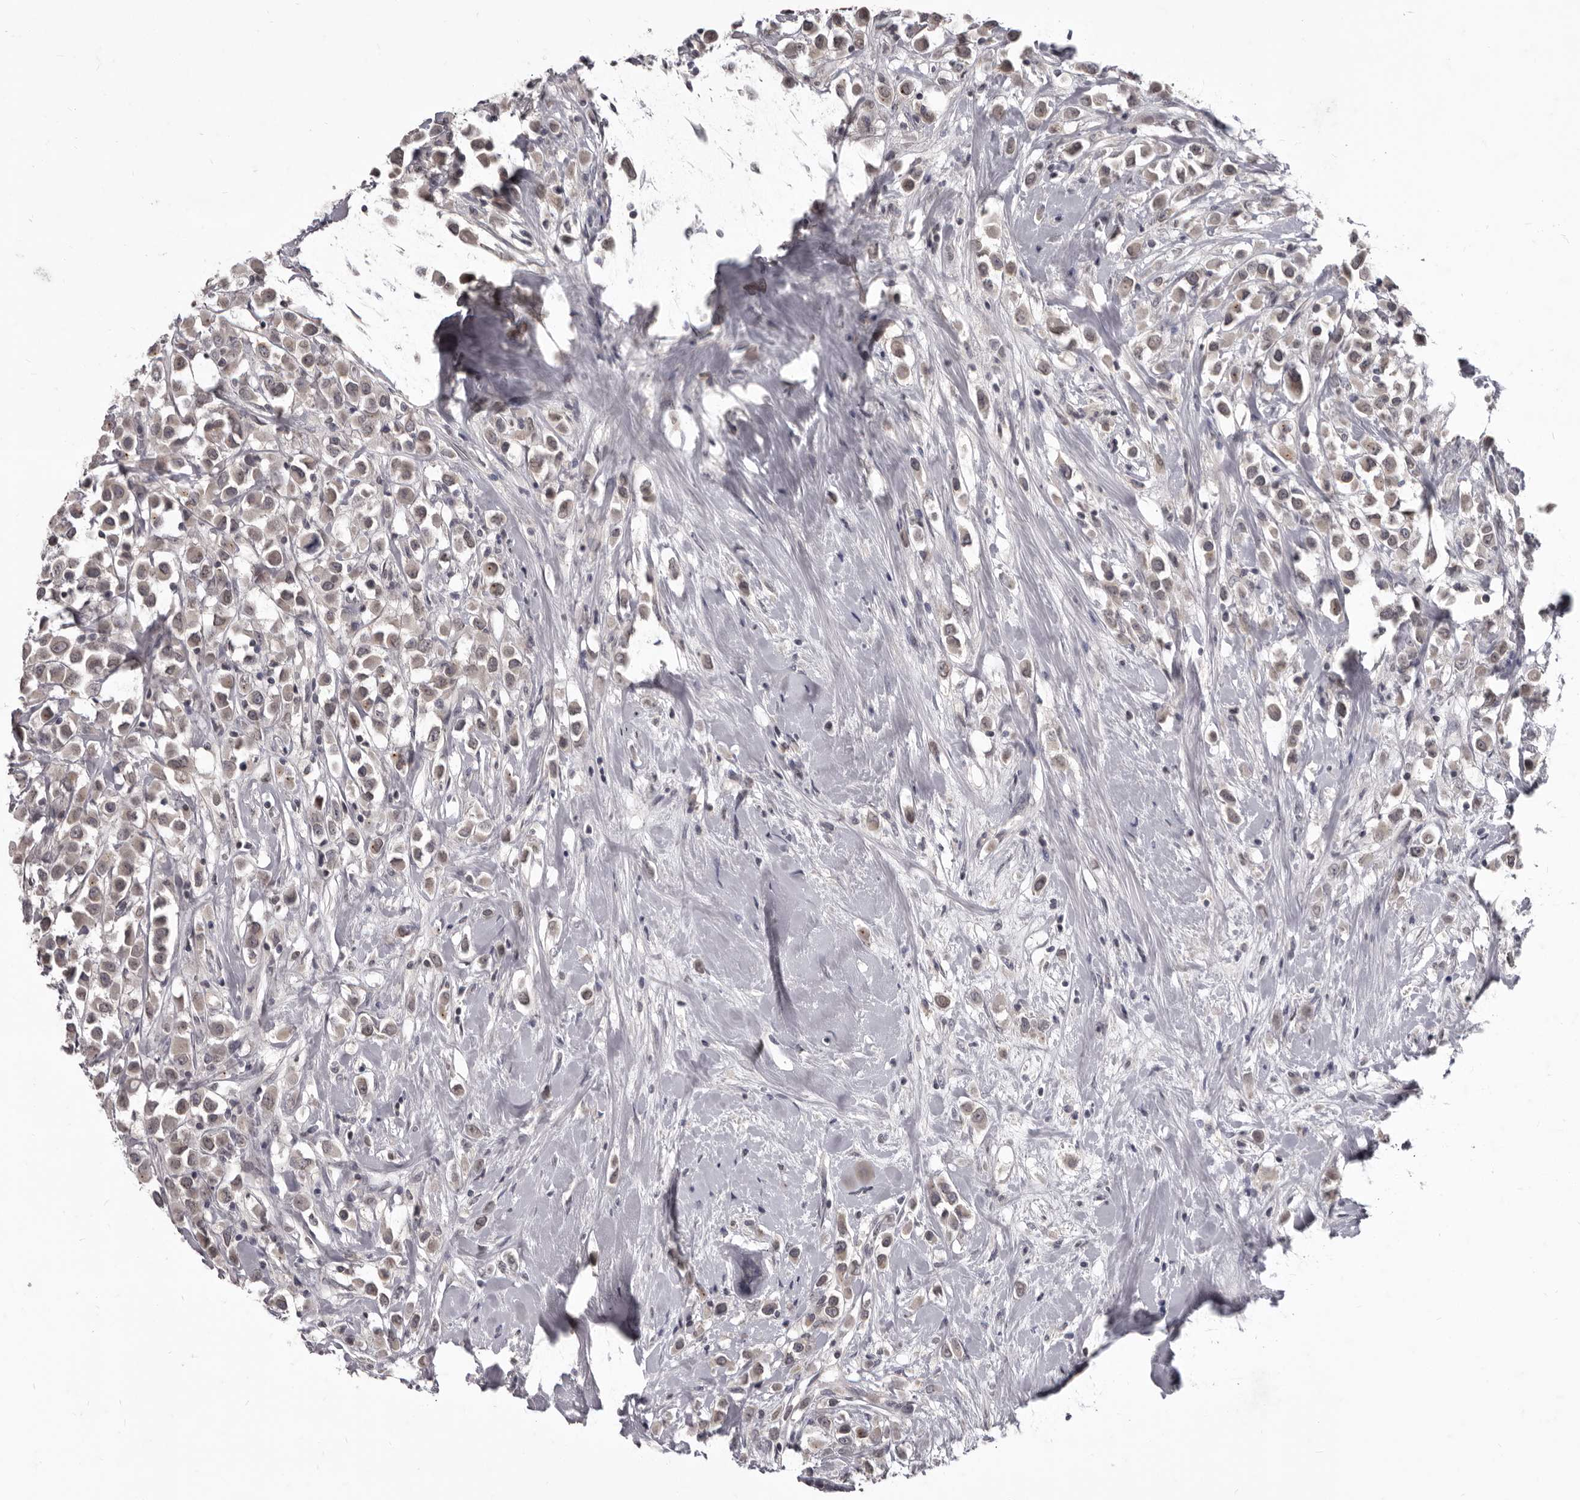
{"staining": {"intensity": "negative", "quantity": "none", "location": "none"}, "tissue": "breast cancer", "cell_type": "Tumor cells", "image_type": "cancer", "snomed": [{"axis": "morphology", "description": "Duct carcinoma"}, {"axis": "topography", "description": "Breast"}], "caption": "High power microscopy histopathology image of an immunohistochemistry micrograph of invasive ductal carcinoma (breast), revealing no significant positivity in tumor cells.", "gene": "SULT1E1", "patient": {"sex": "female", "age": 61}}